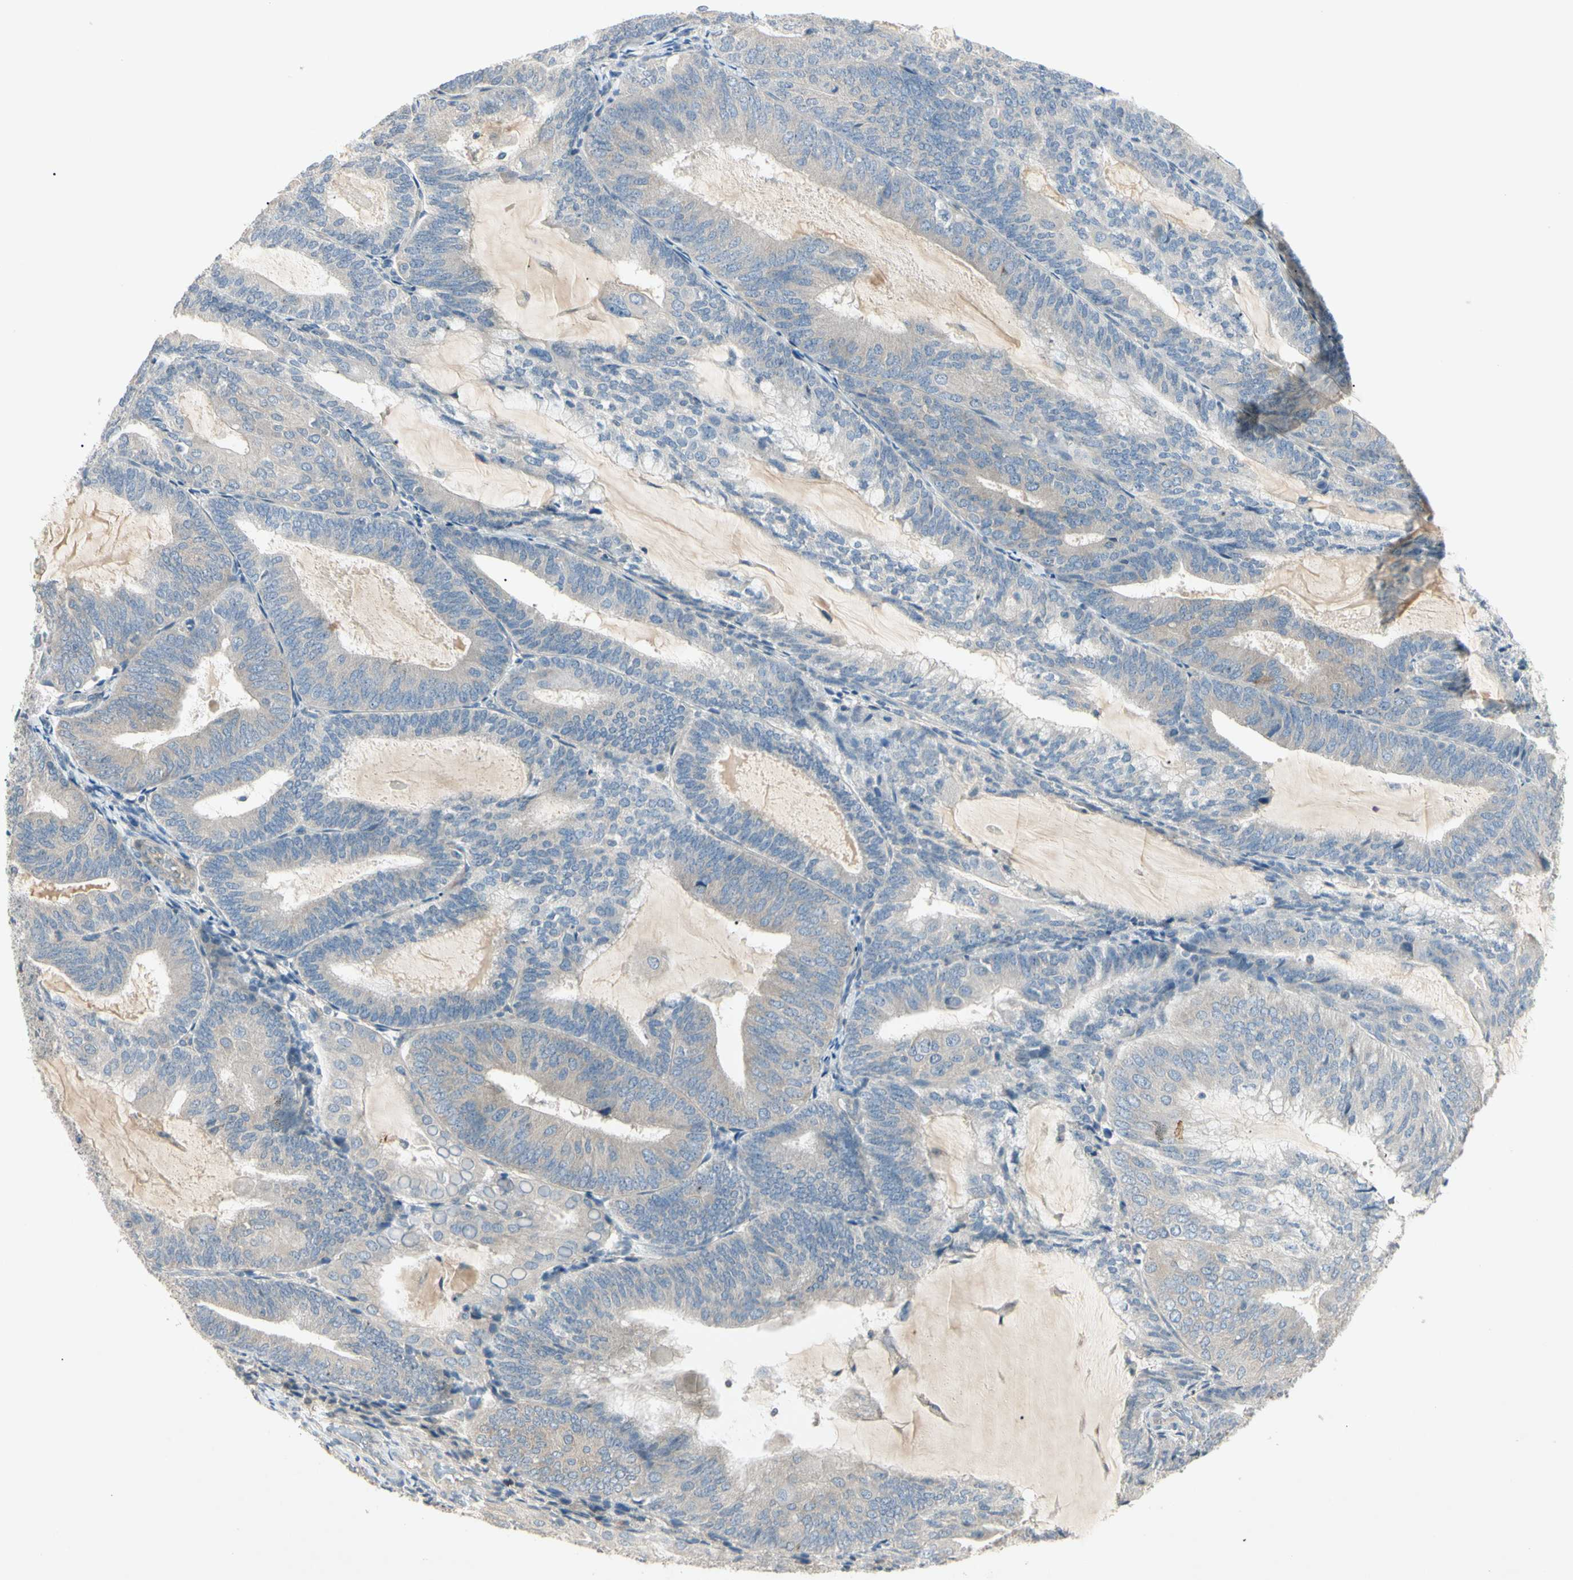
{"staining": {"intensity": "weak", "quantity": "<25%", "location": "cytoplasmic/membranous"}, "tissue": "endometrial cancer", "cell_type": "Tumor cells", "image_type": "cancer", "snomed": [{"axis": "morphology", "description": "Adenocarcinoma, NOS"}, {"axis": "topography", "description": "Endometrium"}], "caption": "DAB immunohistochemical staining of endometrial cancer (adenocarcinoma) displays no significant expression in tumor cells.", "gene": "PRSS21", "patient": {"sex": "female", "age": 81}}